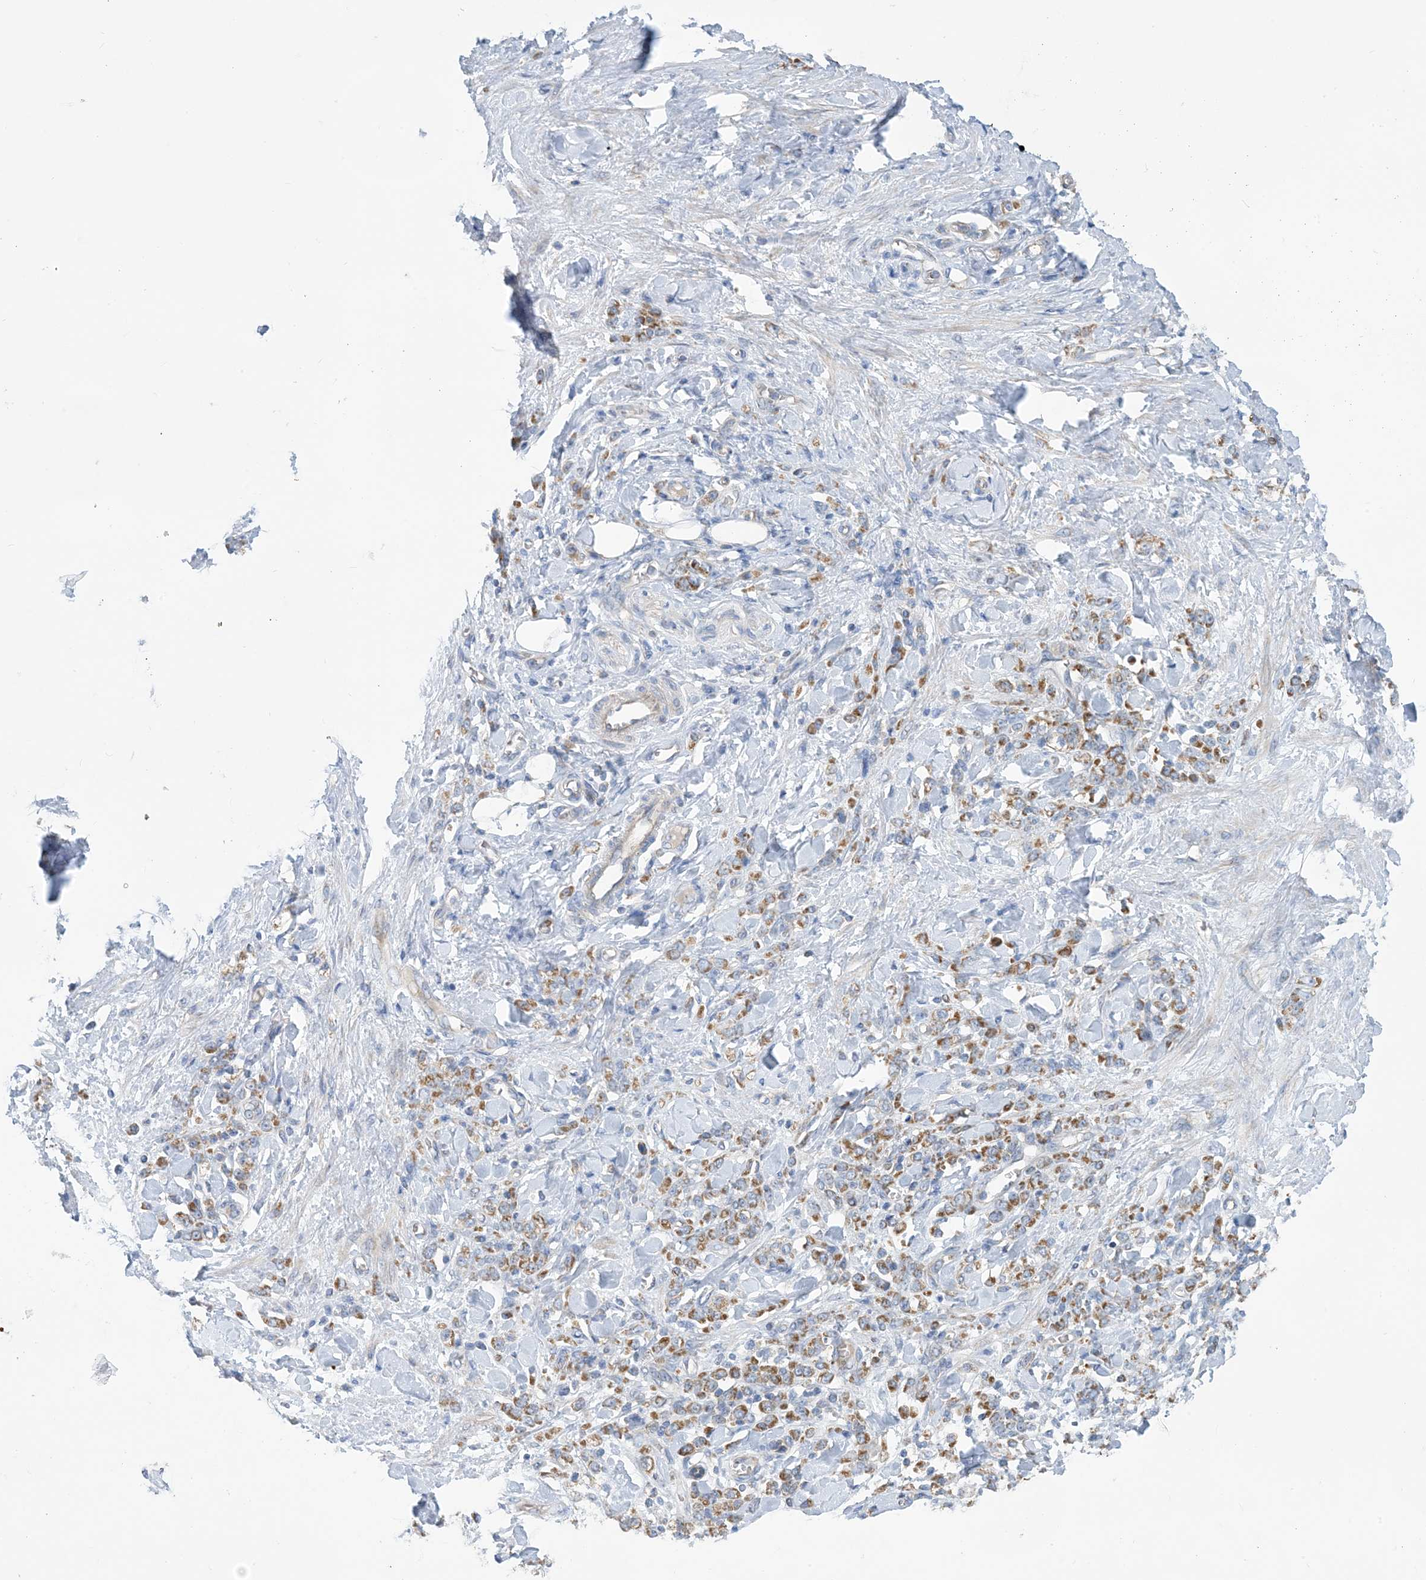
{"staining": {"intensity": "moderate", "quantity": ">75%", "location": "cytoplasmic/membranous"}, "tissue": "stomach cancer", "cell_type": "Tumor cells", "image_type": "cancer", "snomed": [{"axis": "morphology", "description": "Normal tissue, NOS"}, {"axis": "morphology", "description": "Adenocarcinoma, NOS"}, {"axis": "topography", "description": "Stomach"}], "caption": "A brown stain shows moderate cytoplasmic/membranous expression of a protein in human stomach adenocarcinoma tumor cells.", "gene": "PHOSPHO2", "patient": {"sex": "male", "age": 82}}